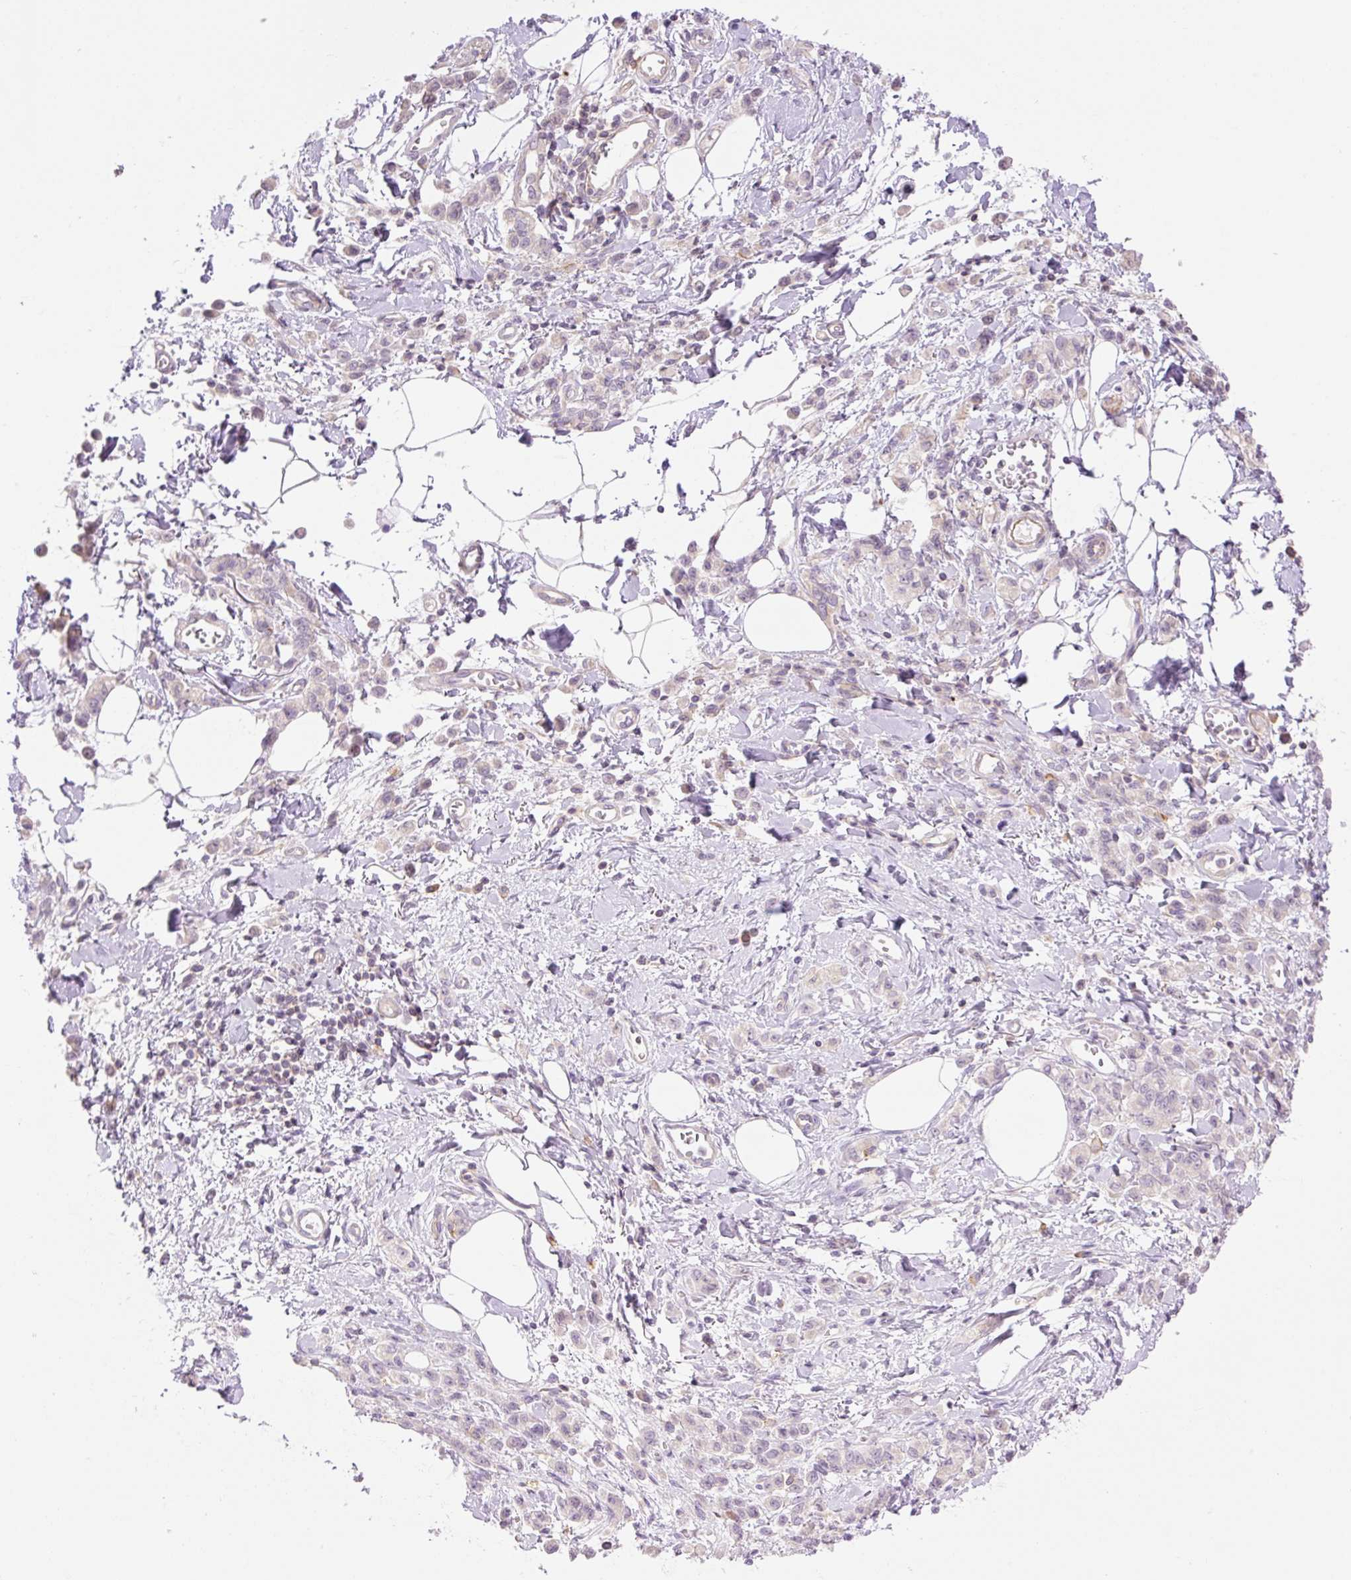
{"staining": {"intensity": "negative", "quantity": "none", "location": "none"}, "tissue": "stomach cancer", "cell_type": "Tumor cells", "image_type": "cancer", "snomed": [{"axis": "morphology", "description": "Adenocarcinoma, NOS"}, {"axis": "topography", "description": "Stomach"}], "caption": "Immunohistochemistry (IHC) image of human stomach cancer (adenocarcinoma) stained for a protein (brown), which displays no expression in tumor cells.", "gene": "GRID2", "patient": {"sex": "male", "age": 77}}